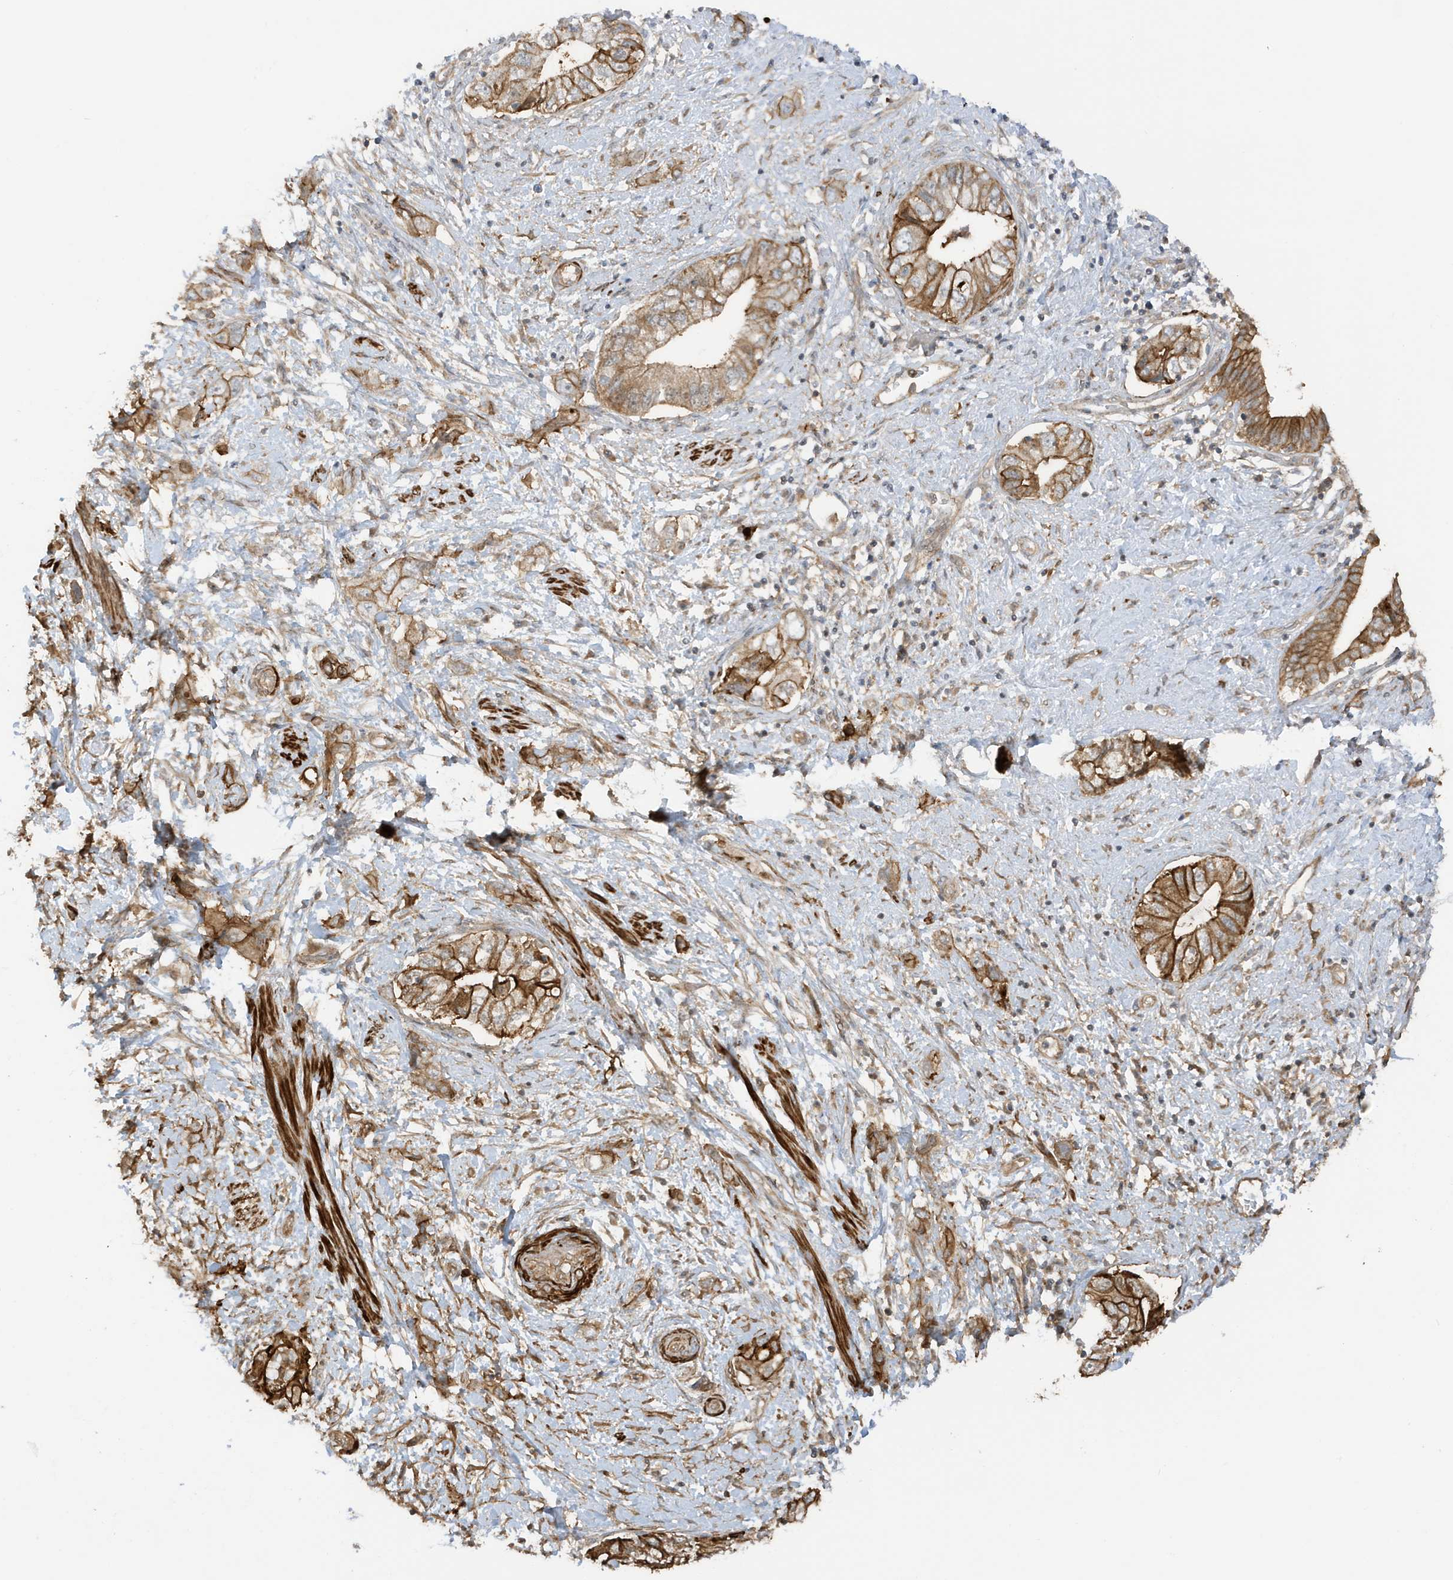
{"staining": {"intensity": "moderate", "quantity": ">75%", "location": "cytoplasmic/membranous"}, "tissue": "pancreatic cancer", "cell_type": "Tumor cells", "image_type": "cancer", "snomed": [{"axis": "morphology", "description": "Adenocarcinoma, NOS"}, {"axis": "topography", "description": "Pancreas"}], "caption": "Protein analysis of pancreatic cancer (adenocarcinoma) tissue exhibits moderate cytoplasmic/membranous expression in about >75% of tumor cells.", "gene": "CDC42EP3", "patient": {"sex": "female", "age": 73}}